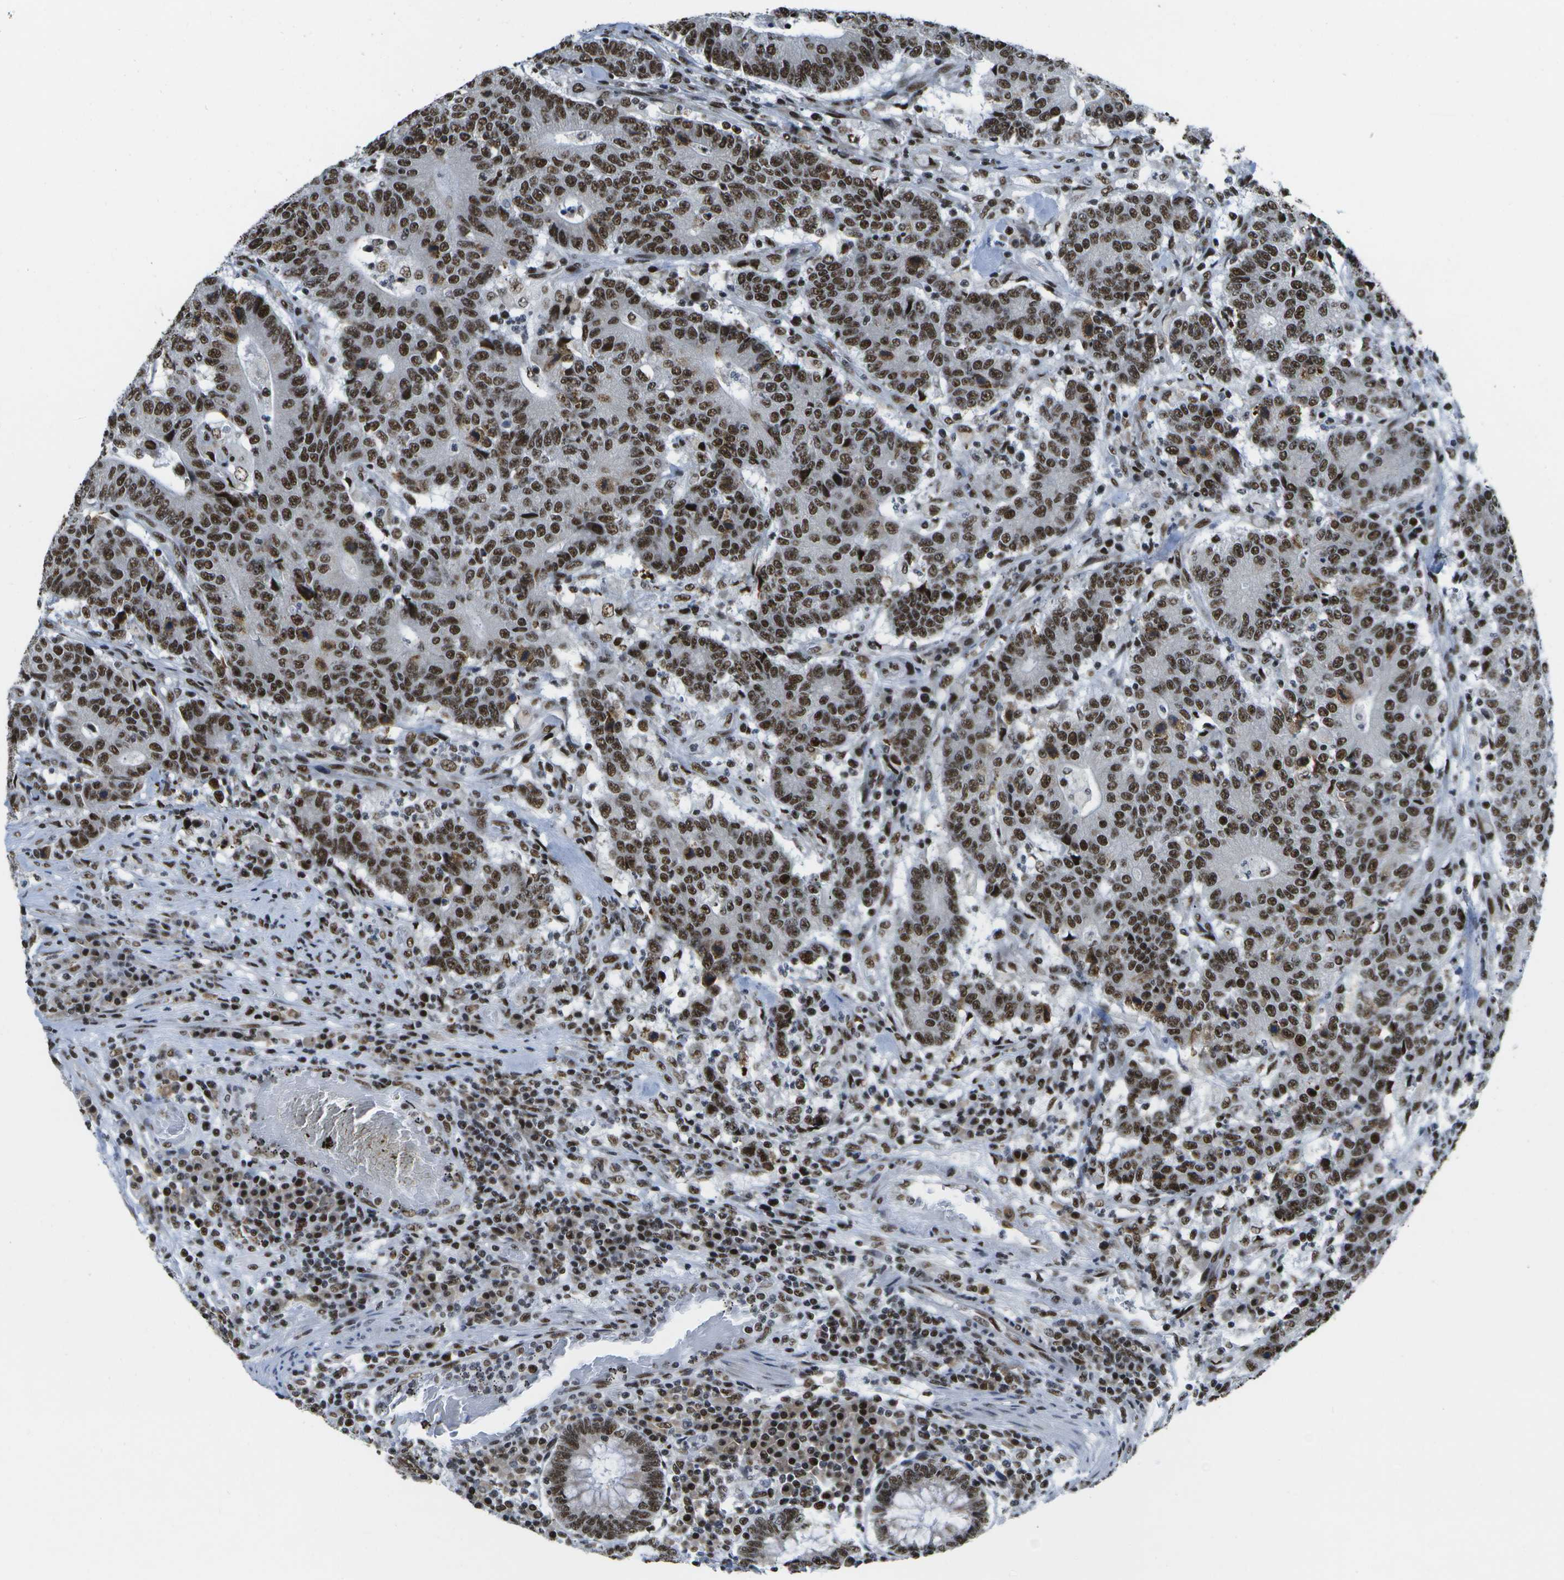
{"staining": {"intensity": "strong", "quantity": ">75%", "location": "nuclear"}, "tissue": "colorectal cancer", "cell_type": "Tumor cells", "image_type": "cancer", "snomed": [{"axis": "morphology", "description": "Normal tissue, NOS"}, {"axis": "morphology", "description": "Adenocarcinoma, NOS"}, {"axis": "topography", "description": "Colon"}], "caption": "Colorectal cancer stained for a protein reveals strong nuclear positivity in tumor cells. (Brightfield microscopy of DAB IHC at high magnification).", "gene": "NSRP1", "patient": {"sex": "female", "age": 75}}